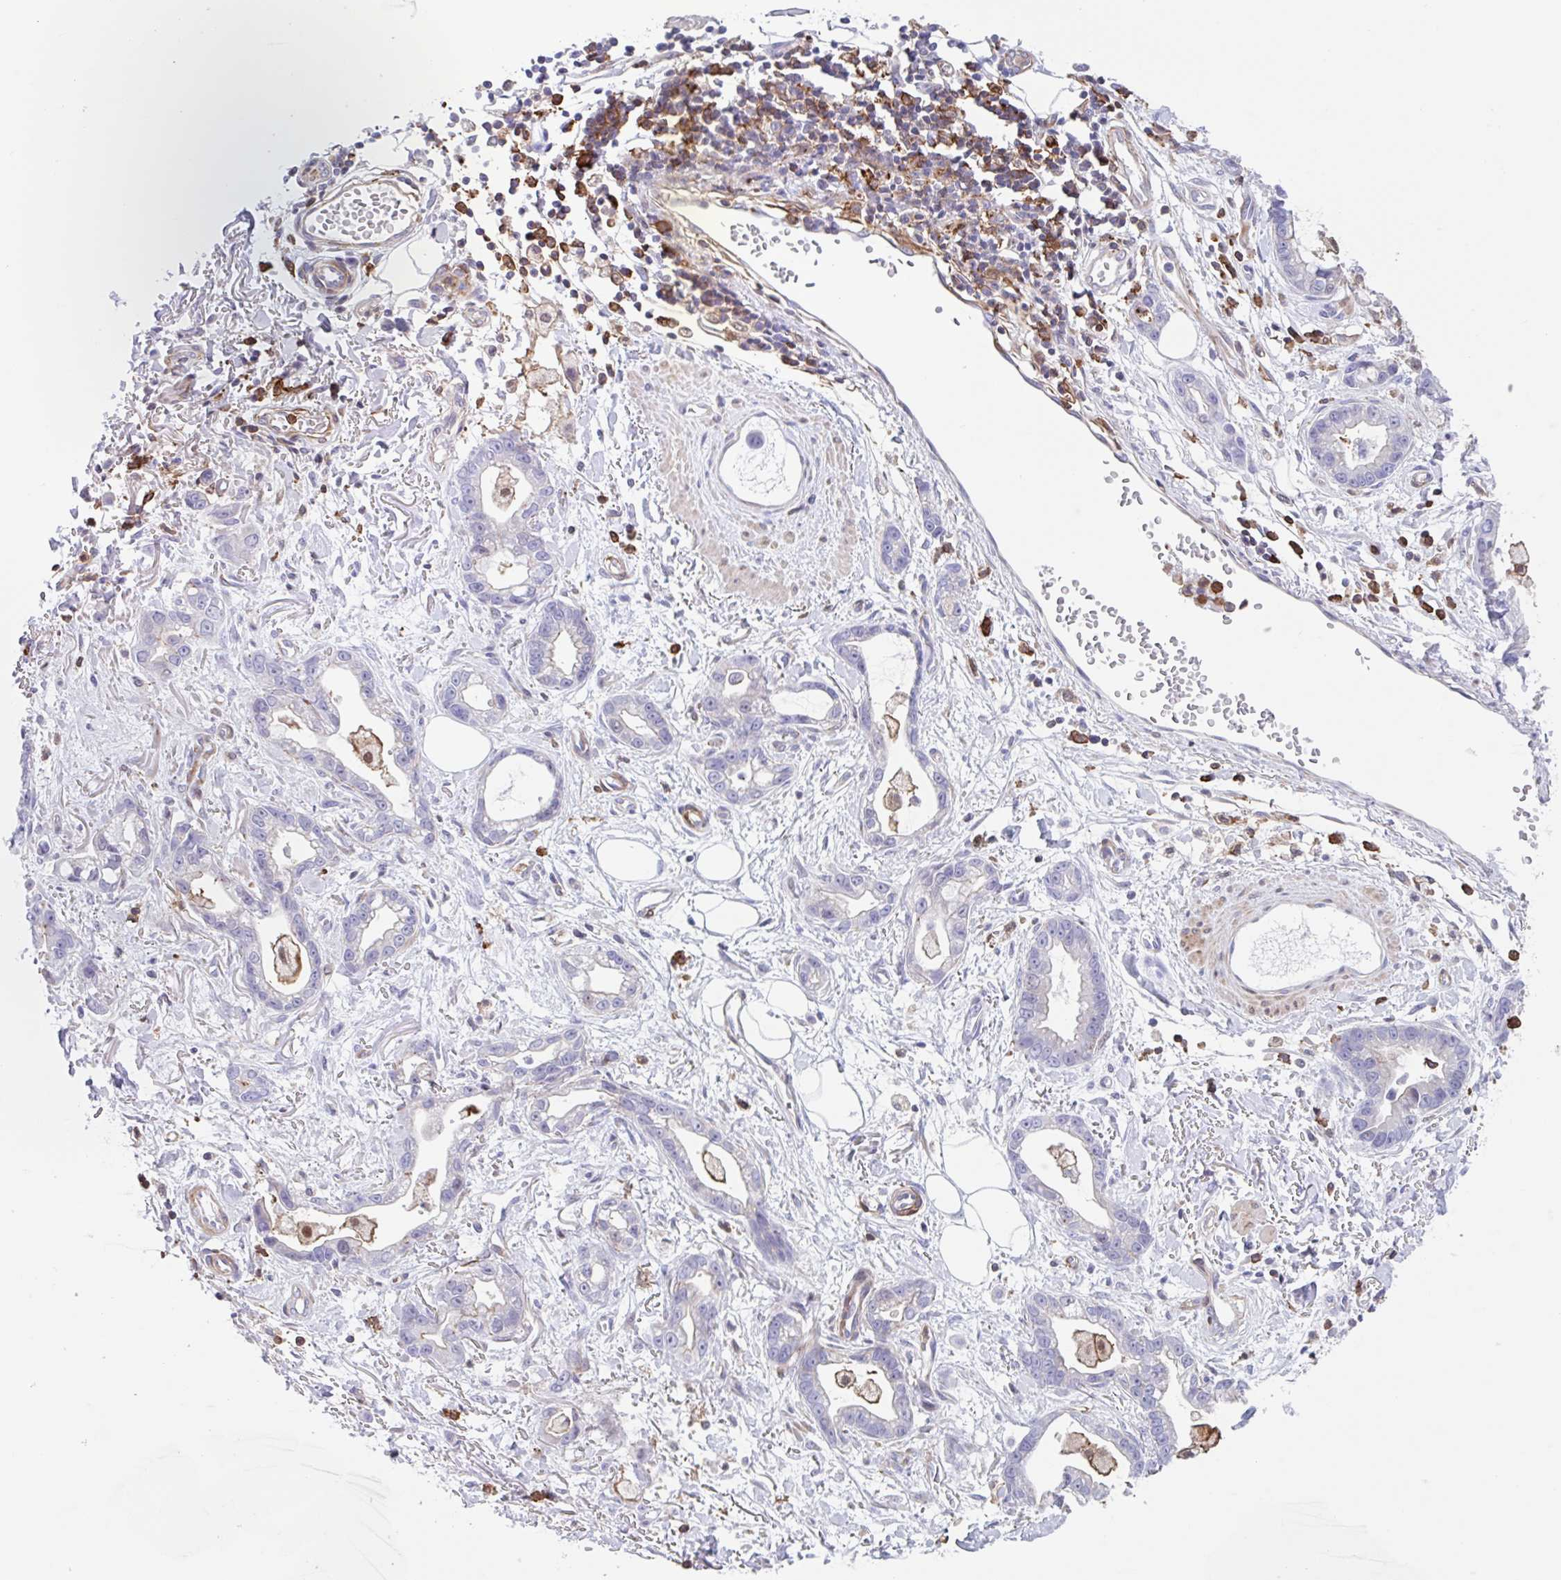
{"staining": {"intensity": "negative", "quantity": "none", "location": "none"}, "tissue": "stomach cancer", "cell_type": "Tumor cells", "image_type": "cancer", "snomed": [{"axis": "morphology", "description": "Adenocarcinoma, NOS"}, {"axis": "topography", "description": "Stomach"}], "caption": "Stomach adenocarcinoma was stained to show a protein in brown. There is no significant positivity in tumor cells.", "gene": "EFHD1", "patient": {"sex": "male", "age": 55}}